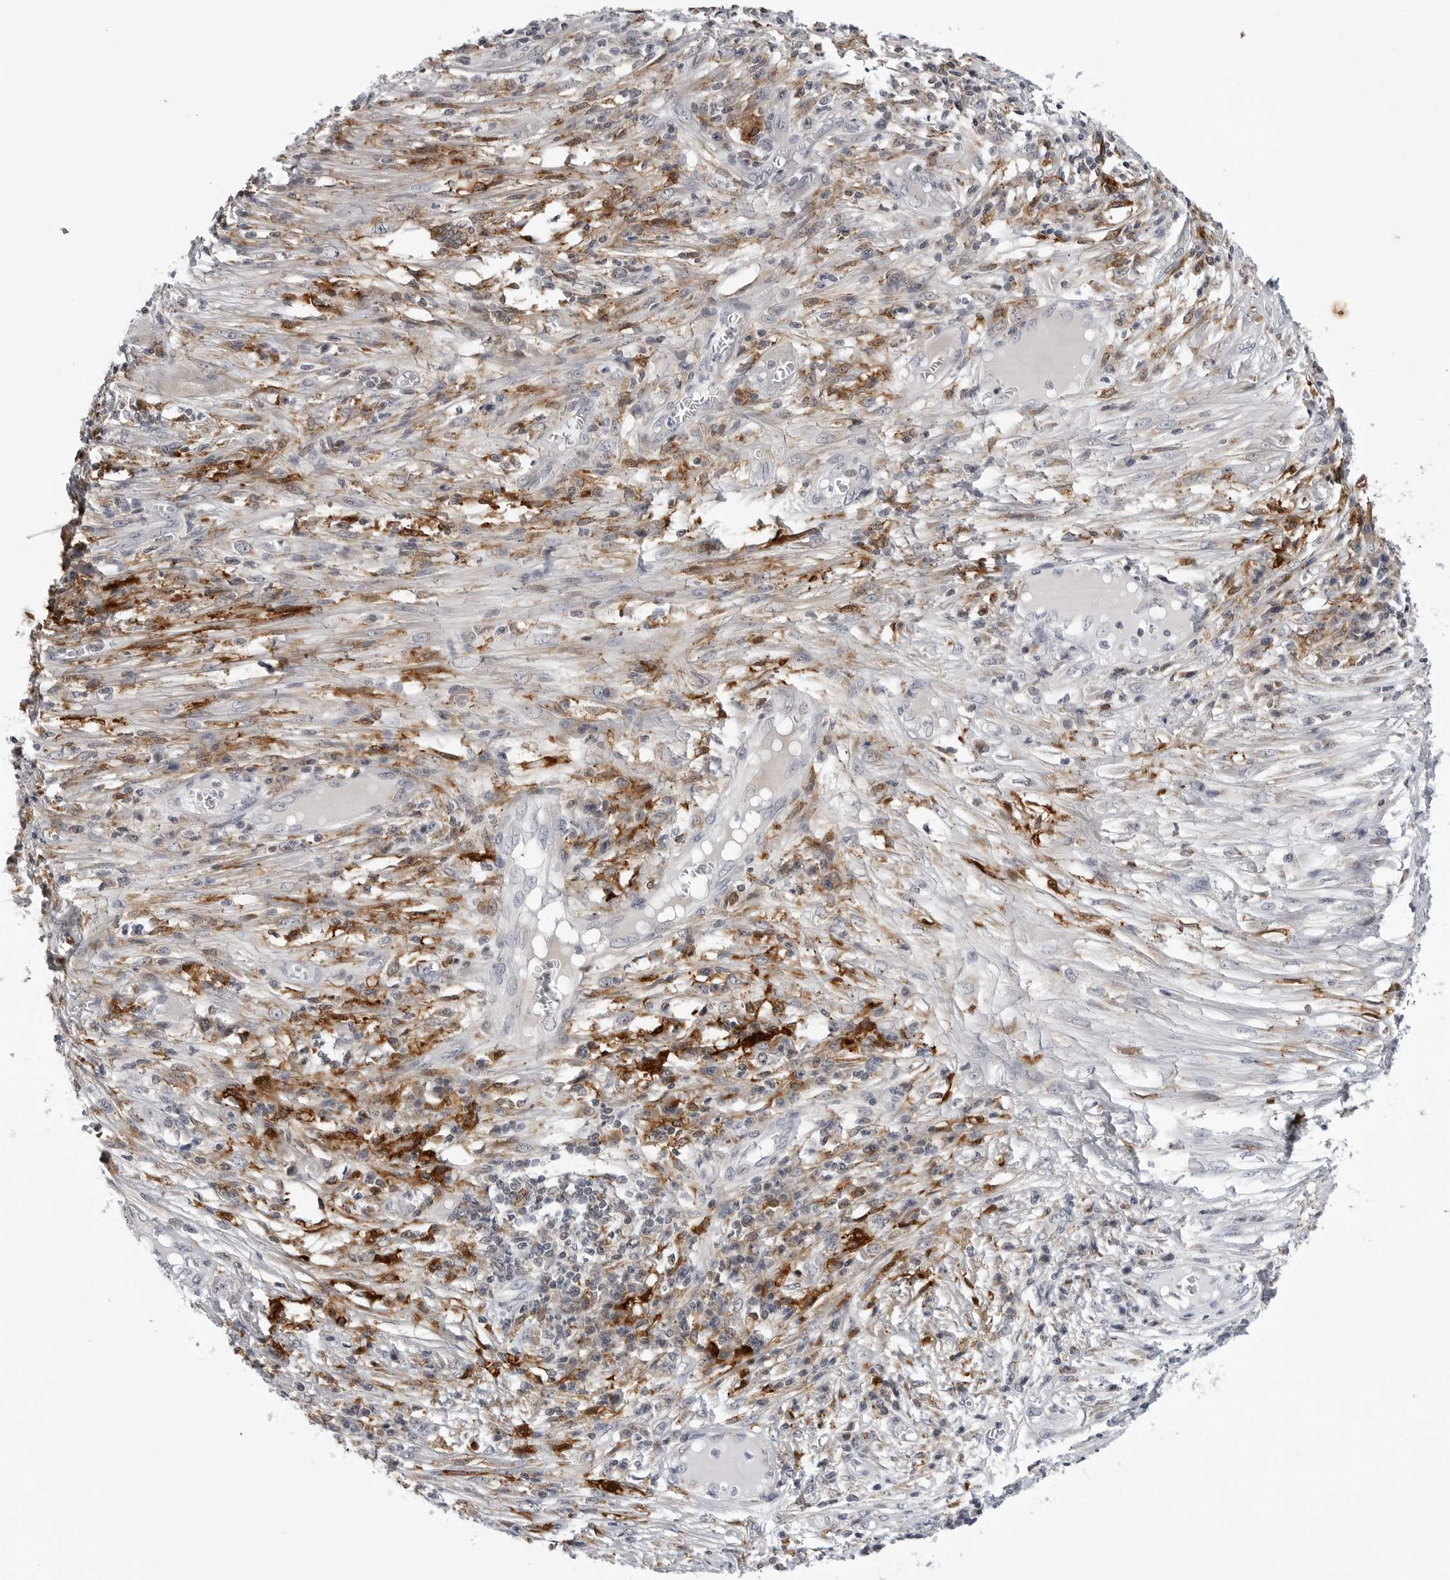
{"staining": {"intensity": "negative", "quantity": "none", "location": "none"}, "tissue": "skin cancer", "cell_type": "Tumor cells", "image_type": "cancer", "snomed": [{"axis": "morphology", "description": "Squamous cell carcinoma, NOS"}, {"axis": "topography", "description": "Skin"}], "caption": "Immunohistochemistry micrograph of neoplastic tissue: squamous cell carcinoma (skin) stained with DAB displays no significant protein expression in tumor cells. (DAB (3,3'-diaminobenzidine) immunohistochemistry (IHC) with hematoxylin counter stain).", "gene": "CDK20", "patient": {"sex": "male", "age": 55}}